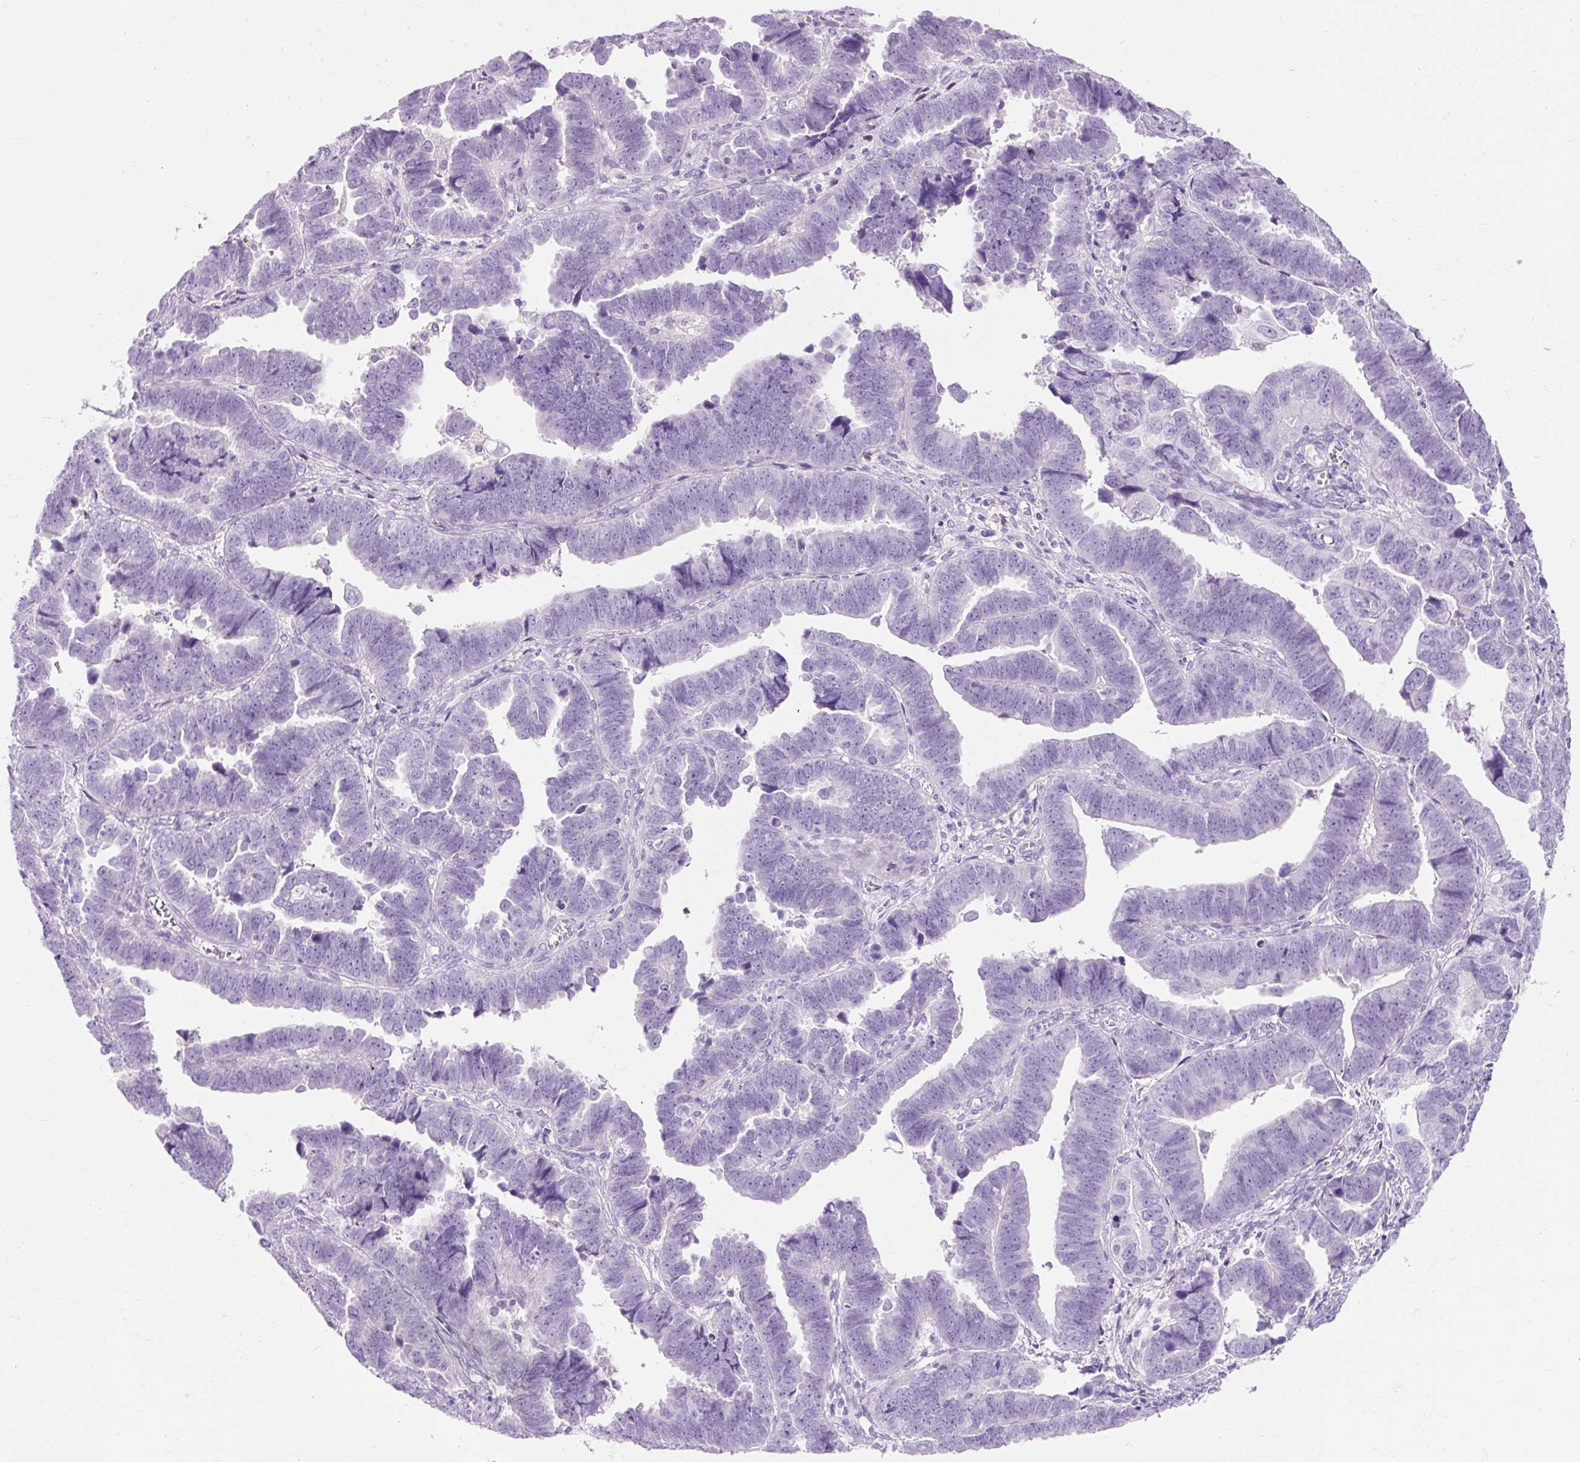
{"staining": {"intensity": "negative", "quantity": "none", "location": "none"}, "tissue": "endometrial cancer", "cell_type": "Tumor cells", "image_type": "cancer", "snomed": [{"axis": "morphology", "description": "Adenocarcinoma, NOS"}, {"axis": "topography", "description": "Endometrium"}], "caption": "Endometrial adenocarcinoma was stained to show a protein in brown. There is no significant expression in tumor cells.", "gene": "CLDN25", "patient": {"sex": "female", "age": 75}}